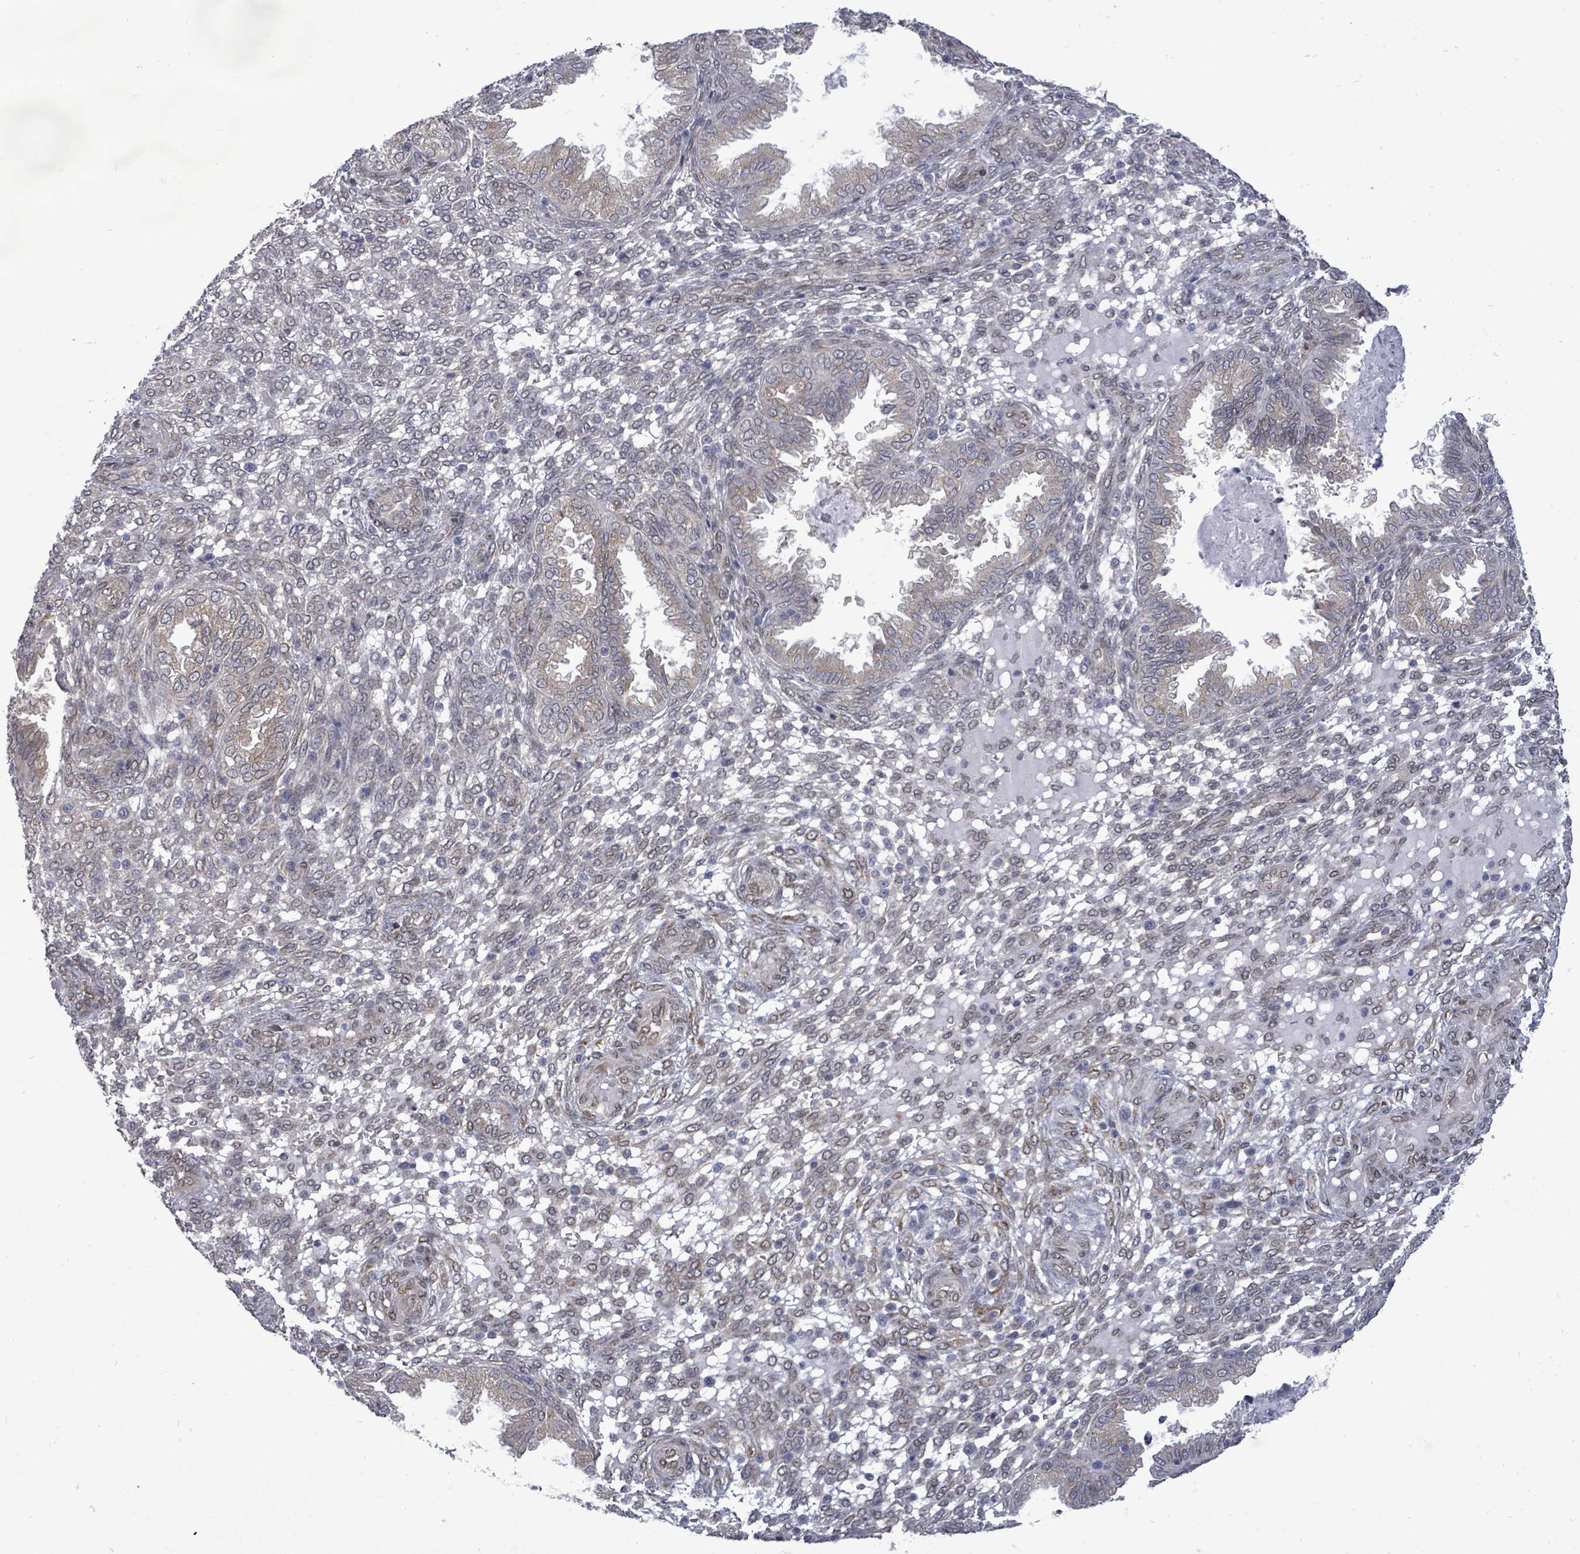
{"staining": {"intensity": "negative", "quantity": "none", "location": "none"}, "tissue": "endometrium", "cell_type": "Cells in endometrial stroma", "image_type": "normal", "snomed": [{"axis": "morphology", "description": "Normal tissue, NOS"}, {"axis": "topography", "description": "Endometrium"}], "caption": "Image shows no significant protein staining in cells in endometrial stroma of unremarkable endometrium. The staining was performed using DAB to visualize the protein expression in brown, while the nuclei were stained in blue with hematoxylin (Magnification: 20x).", "gene": "ARFGAP1", "patient": {"sex": "female", "age": 33}}